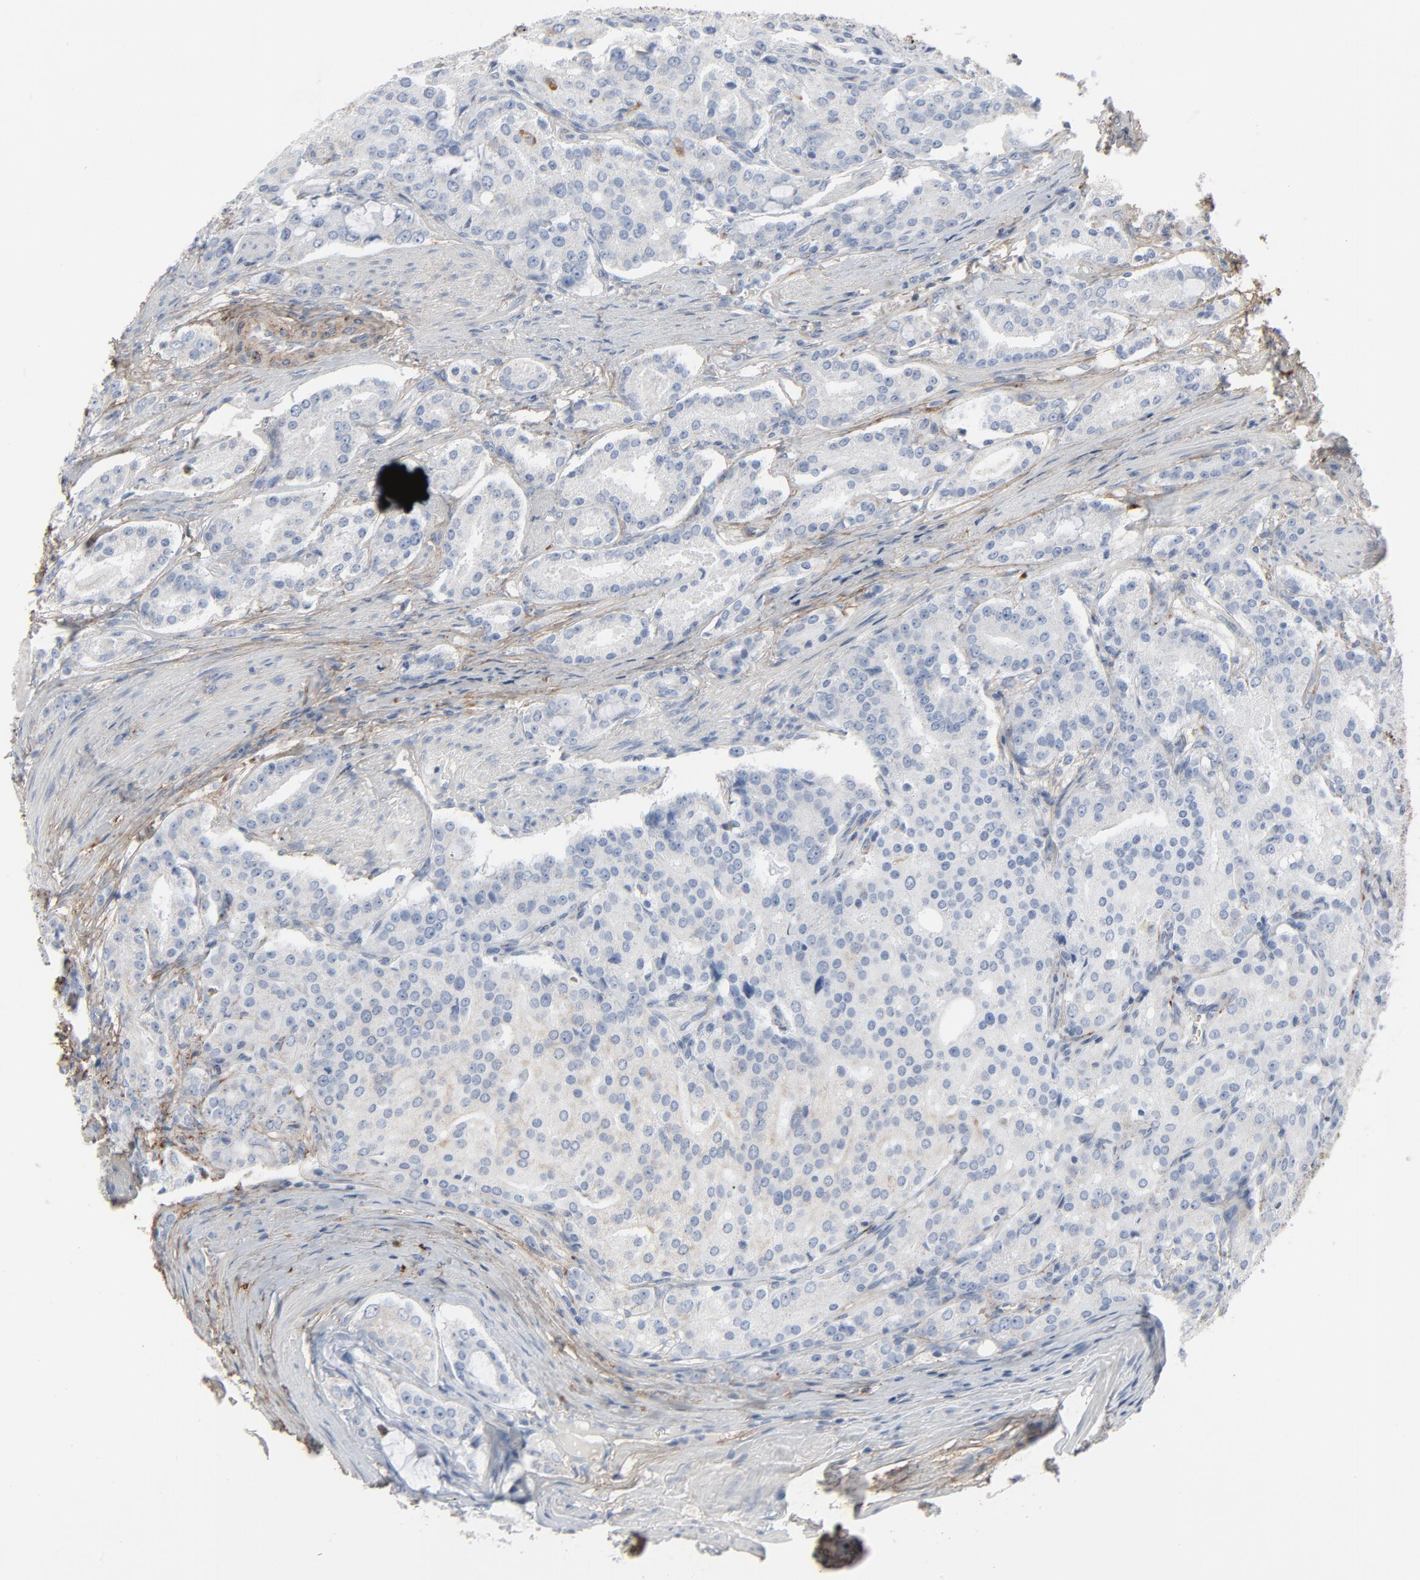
{"staining": {"intensity": "weak", "quantity": ">75%", "location": "cytoplasmic/membranous"}, "tissue": "prostate cancer", "cell_type": "Tumor cells", "image_type": "cancer", "snomed": [{"axis": "morphology", "description": "Adenocarcinoma, Medium grade"}, {"axis": "topography", "description": "Prostate"}], "caption": "High-magnification brightfield microscopy of prostate cancer stained with DAB (brown) and counterstained with hematoxylin (blue). tumor cells exhibit weak cytoplasmic/membranous staining is appreciated in about>75% of cells.", "gene": "BGN", "patient": {"sex": "male", "age": 72}}